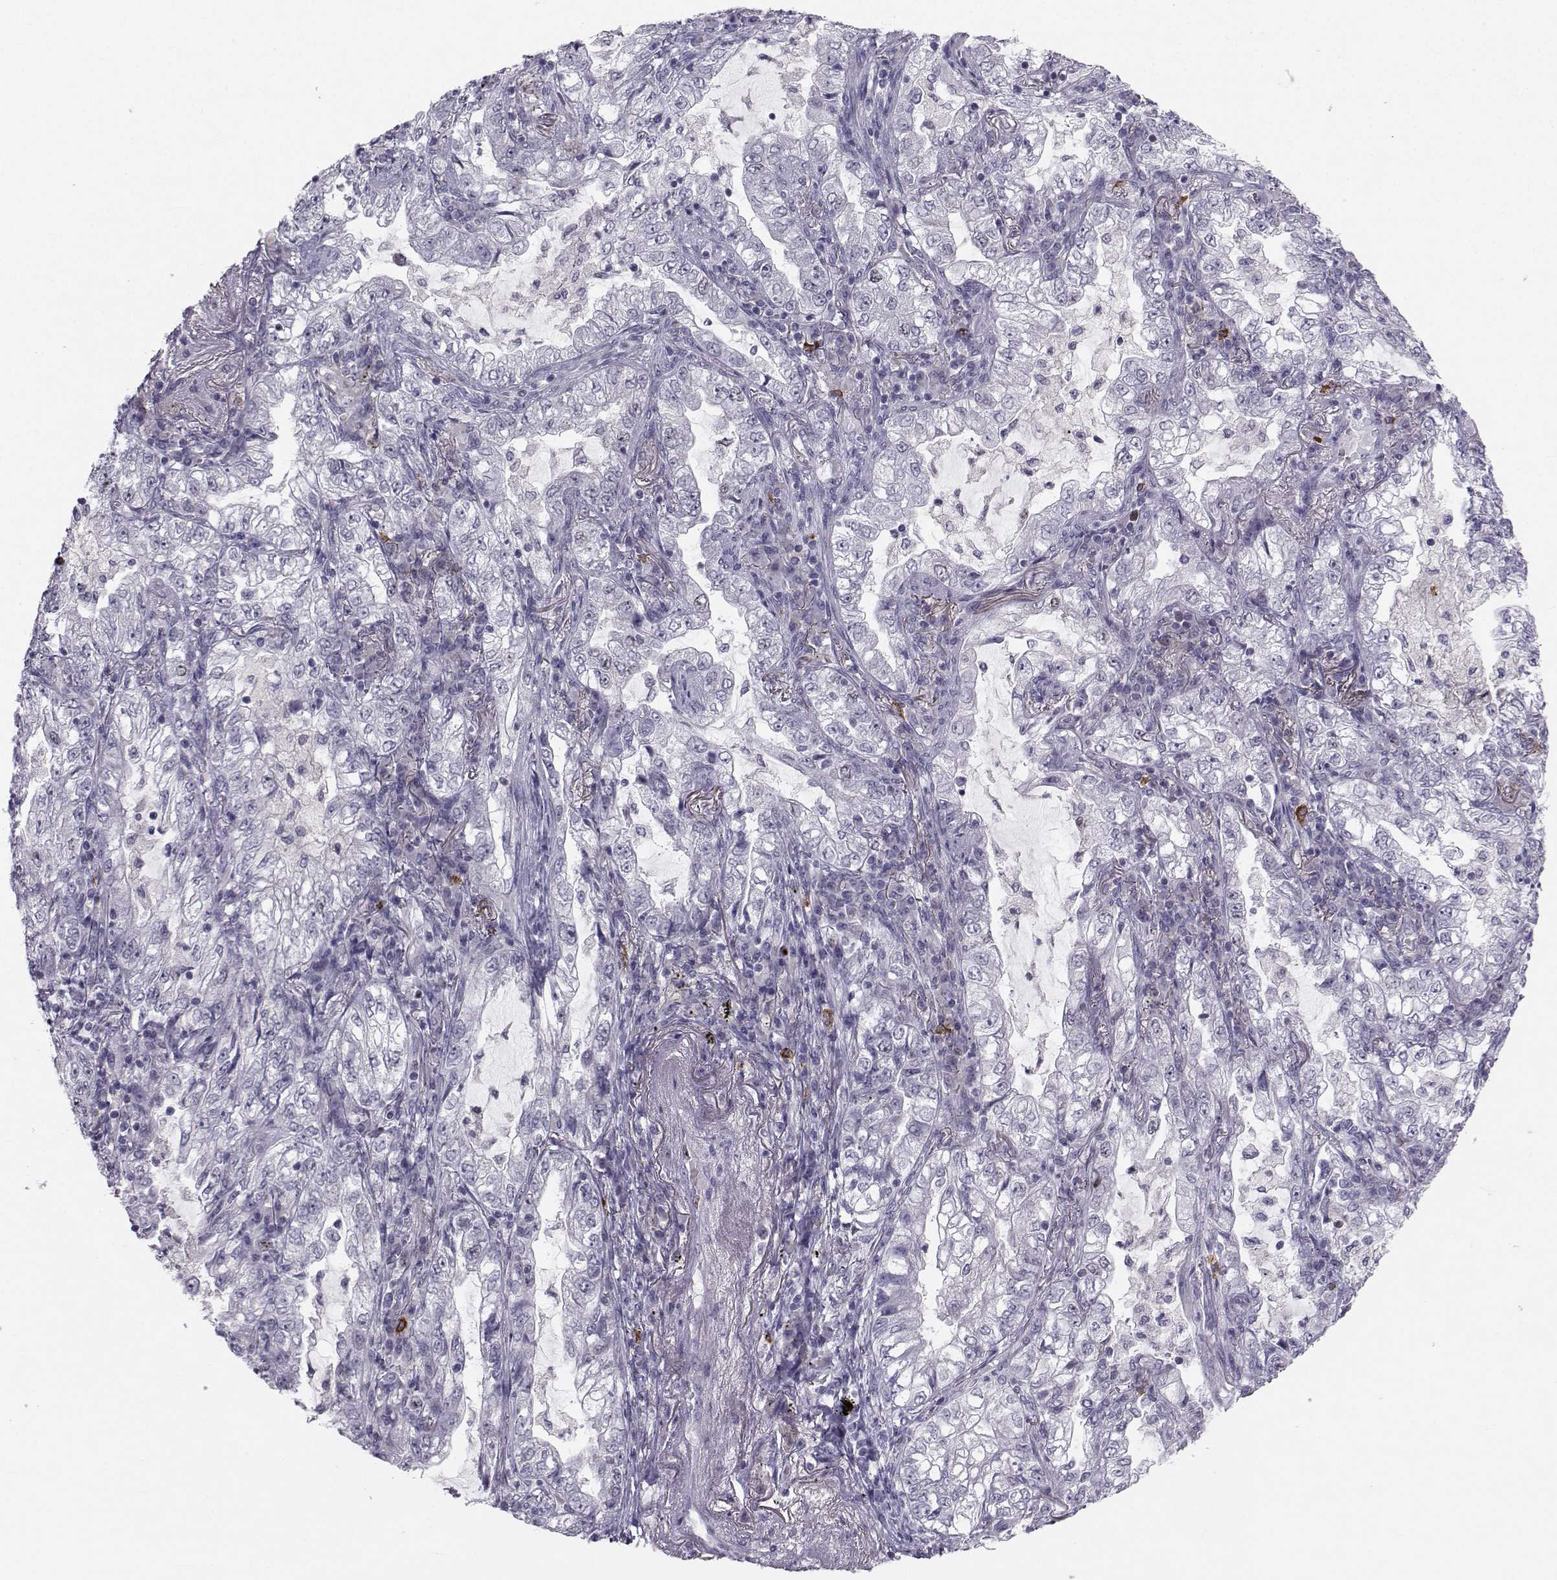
{"staining": {"intensity": "negative", "quantity": "none", "location": "none"}, "tissue": "lung cancer", "cell_type": "Tumor cells", "image_type": "cancer", "snomed": [{"axis": "morphology", "description": "Adenocarcinoma, NOS"}, {"axis": "topography", "description": "Lung"}], "caption": "DAB (3,3'-diaminobenzidine) immunohistochemical staining of adenocarcinoma (lung) exhibits no significant positivity in tumor cells.", "gene": "LRP8", "patient": {"sex": "female", "age": 73}}